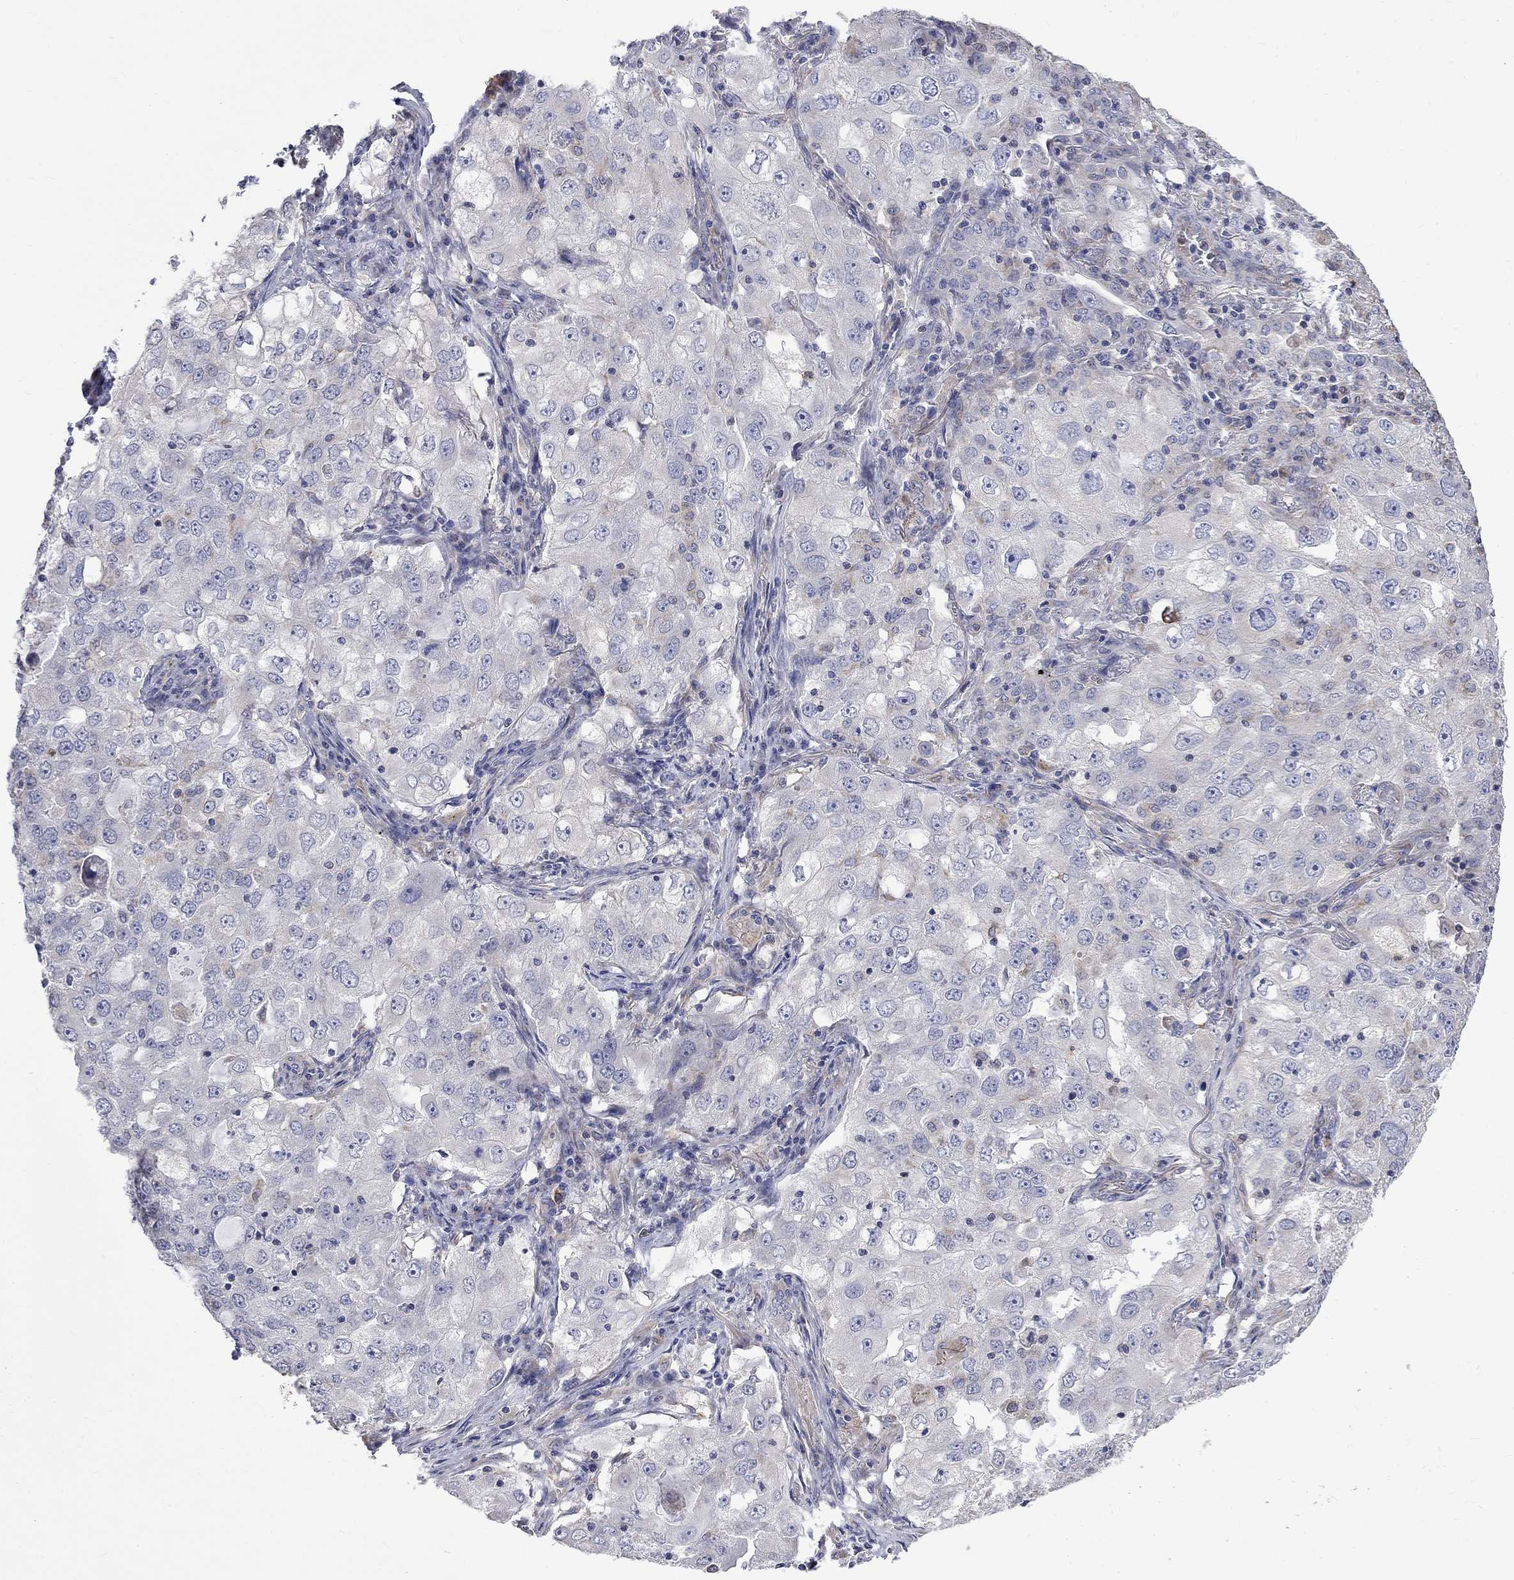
{"staining": {"intensity": "weak", "quantity": "<25%", "location": "cytoplasmic/membranous"}, "tissue": "lung cancer", "cell_type": "Tumor cells", "image_type": "cancer", "snomed": [{"axis": "morphology", "description": "Adenocarcinoma, NOS"}, {"axis": "topography", "description": "Lung"}], "caption": "IHC histopathology image of human adenocarcinoma (lung) stained for a protein (brown), which shows no staining in tumor cells.", "gene": "CAMKK2", "patient": {"sex": "female", "age": 61}}